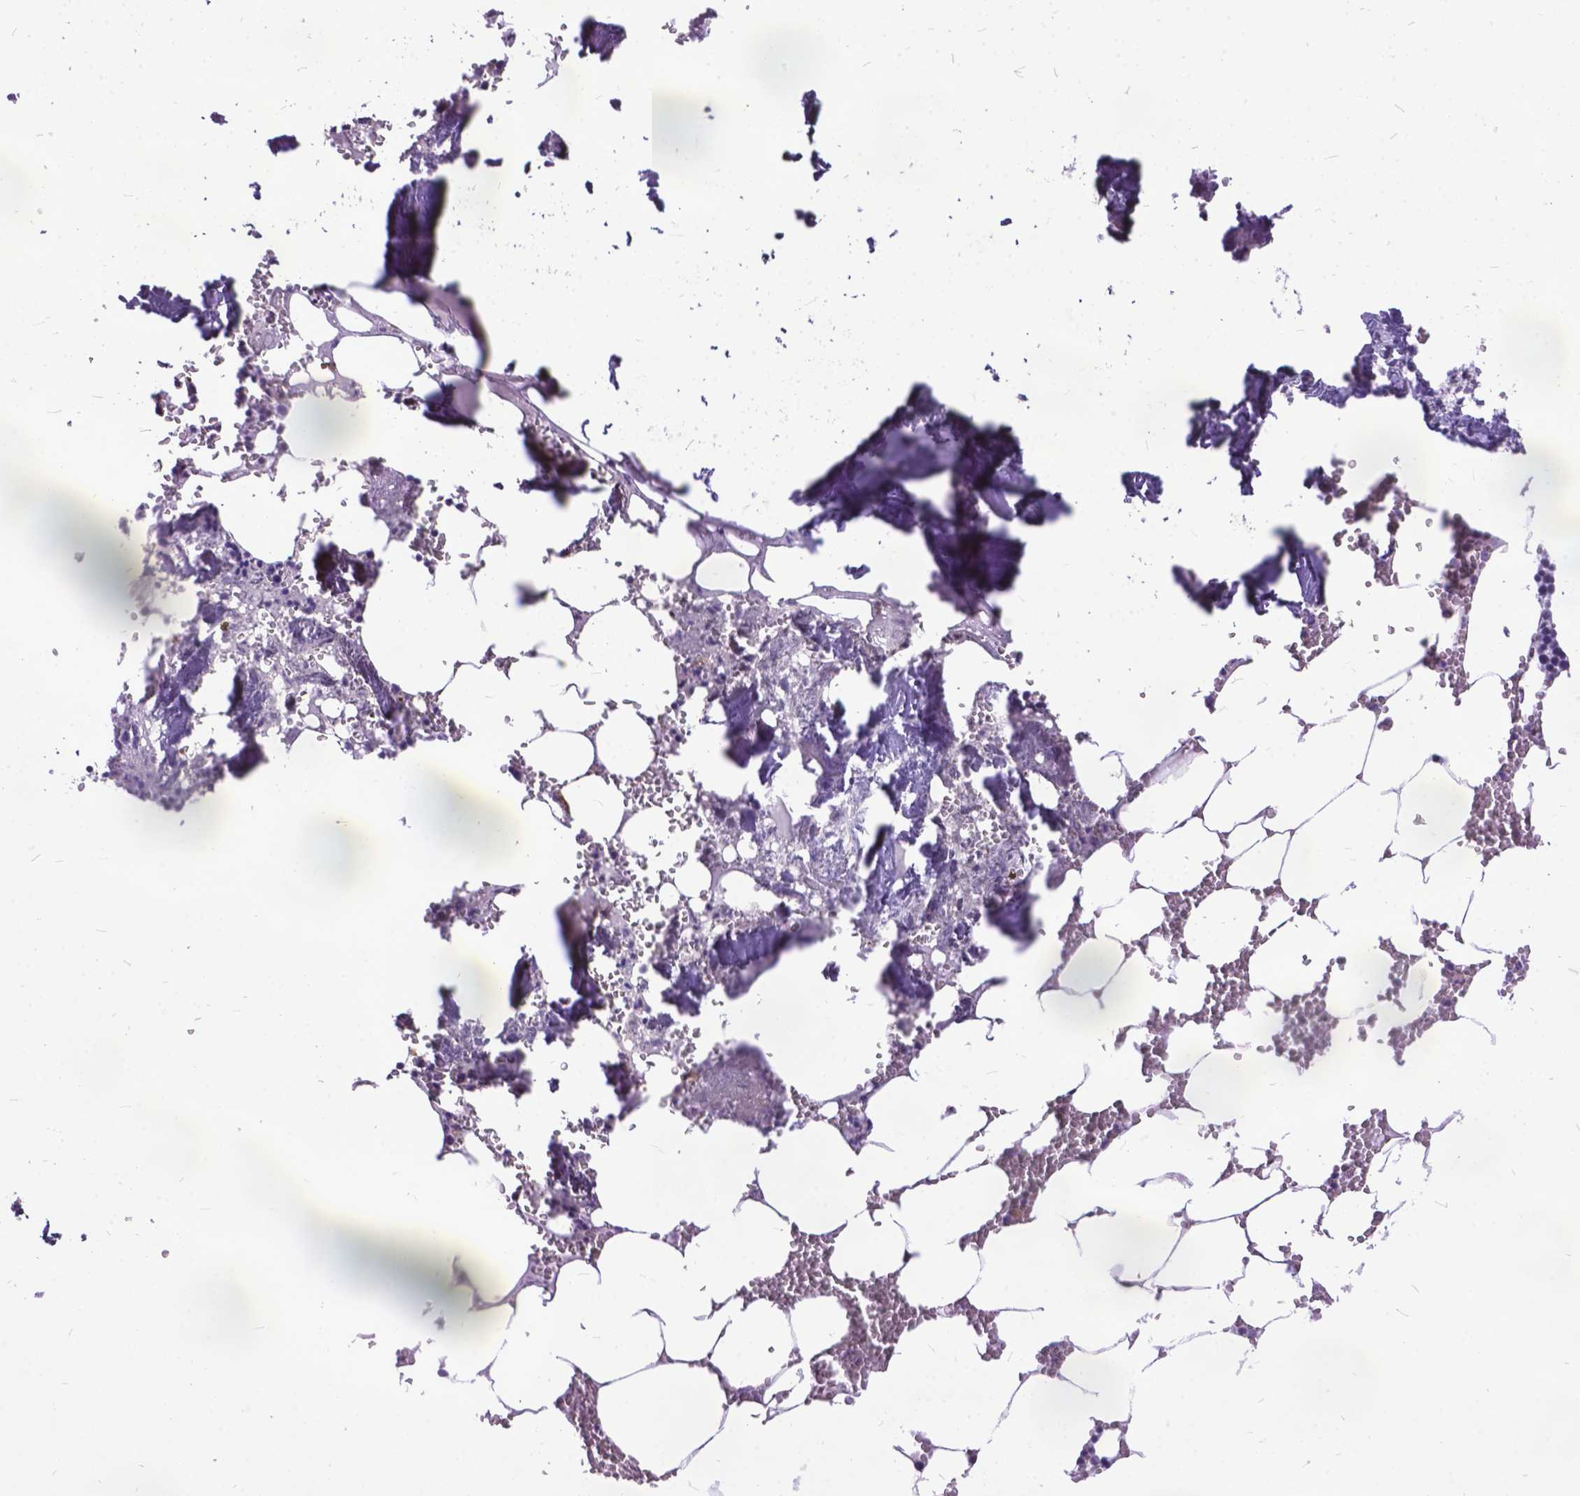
{"staining": {"intensity": "negative", "quantity": "none", "location": "none"}, "tissue": "bone marrow", "cell_type": "Hematopoietic cells", "image_type": "normal", "snomed": [{"axis": "morphology", "description": "Normal tissue, NOS"}, {"axis": "topography", "description": "Bone marrow"}], "caption": "Immunohistochemistry image of unremarkable bone marrow: human bone marrow stained with DAB (3,3'-diaminobenzidine) exhibits no significant protein expression in hematopoietic cells. (Stains: DAB (3,3'-diaminobenzidine) IHC with hematoxylin counter stain, Microscopy: brightfield microscopy at high magnification).", "gene": "MARCHF10", "patient": {"sex": "male", "age": 54}}